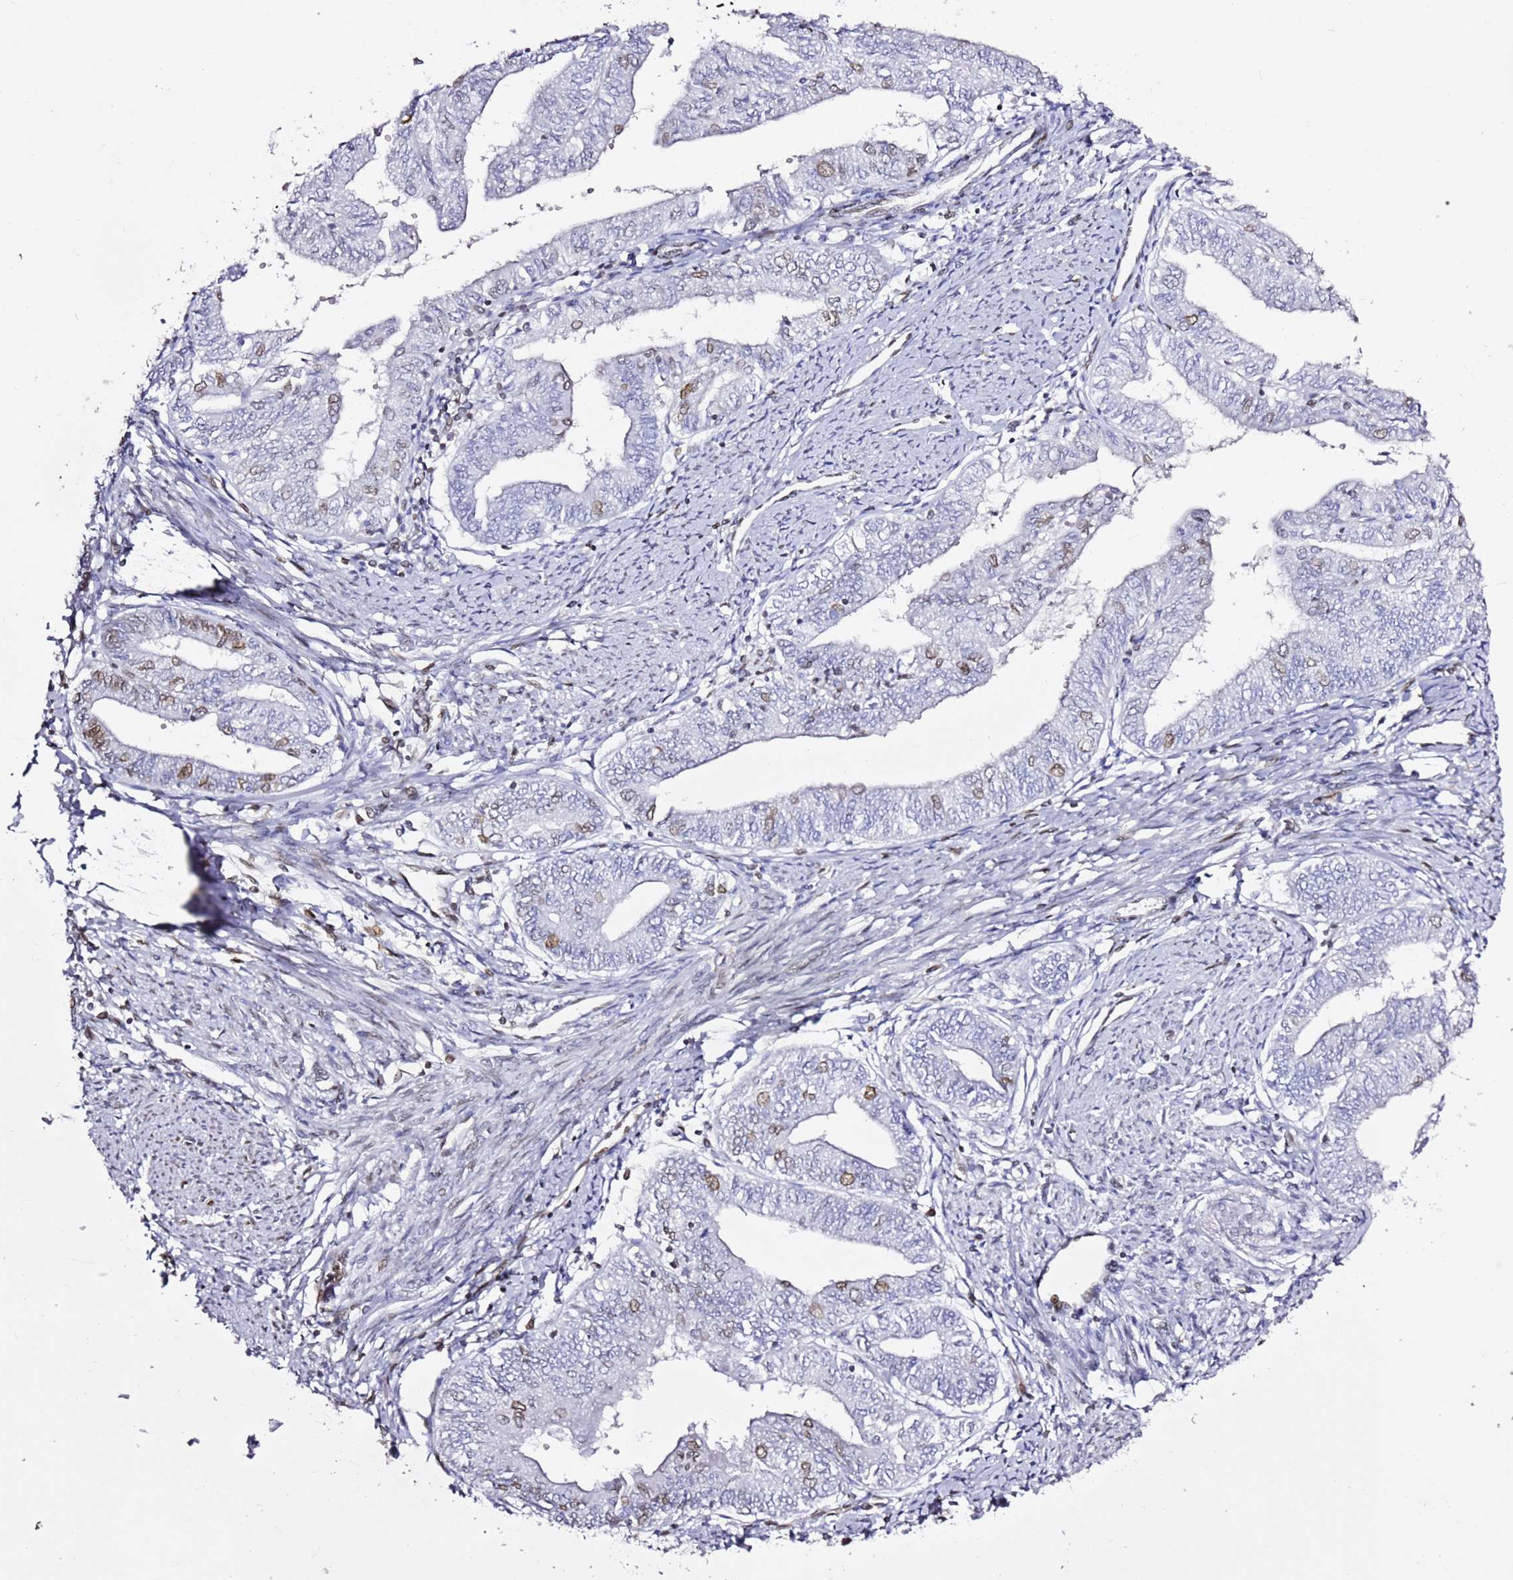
{"staining": {"intensity": "moderate", "quantity": "<25%", "location": "nuclear"}, "tissue": "endometrial cancer", "cell_type": "Tumor cells", "image_type": "cancer", "snomed": [{"axis": "morphology", "description": "Adenocarcinoma, NOS"}, {"axis": "topography", "description": "Endometrium"}], "caption": "This is a micrograph of immunohistochemistry (IHC) staining of endometrial cancer, which shows moderate expression in the nuclear of tumor cells.", "gene": "POU6F1", "patient": {"sex": "female", "age": 66}}